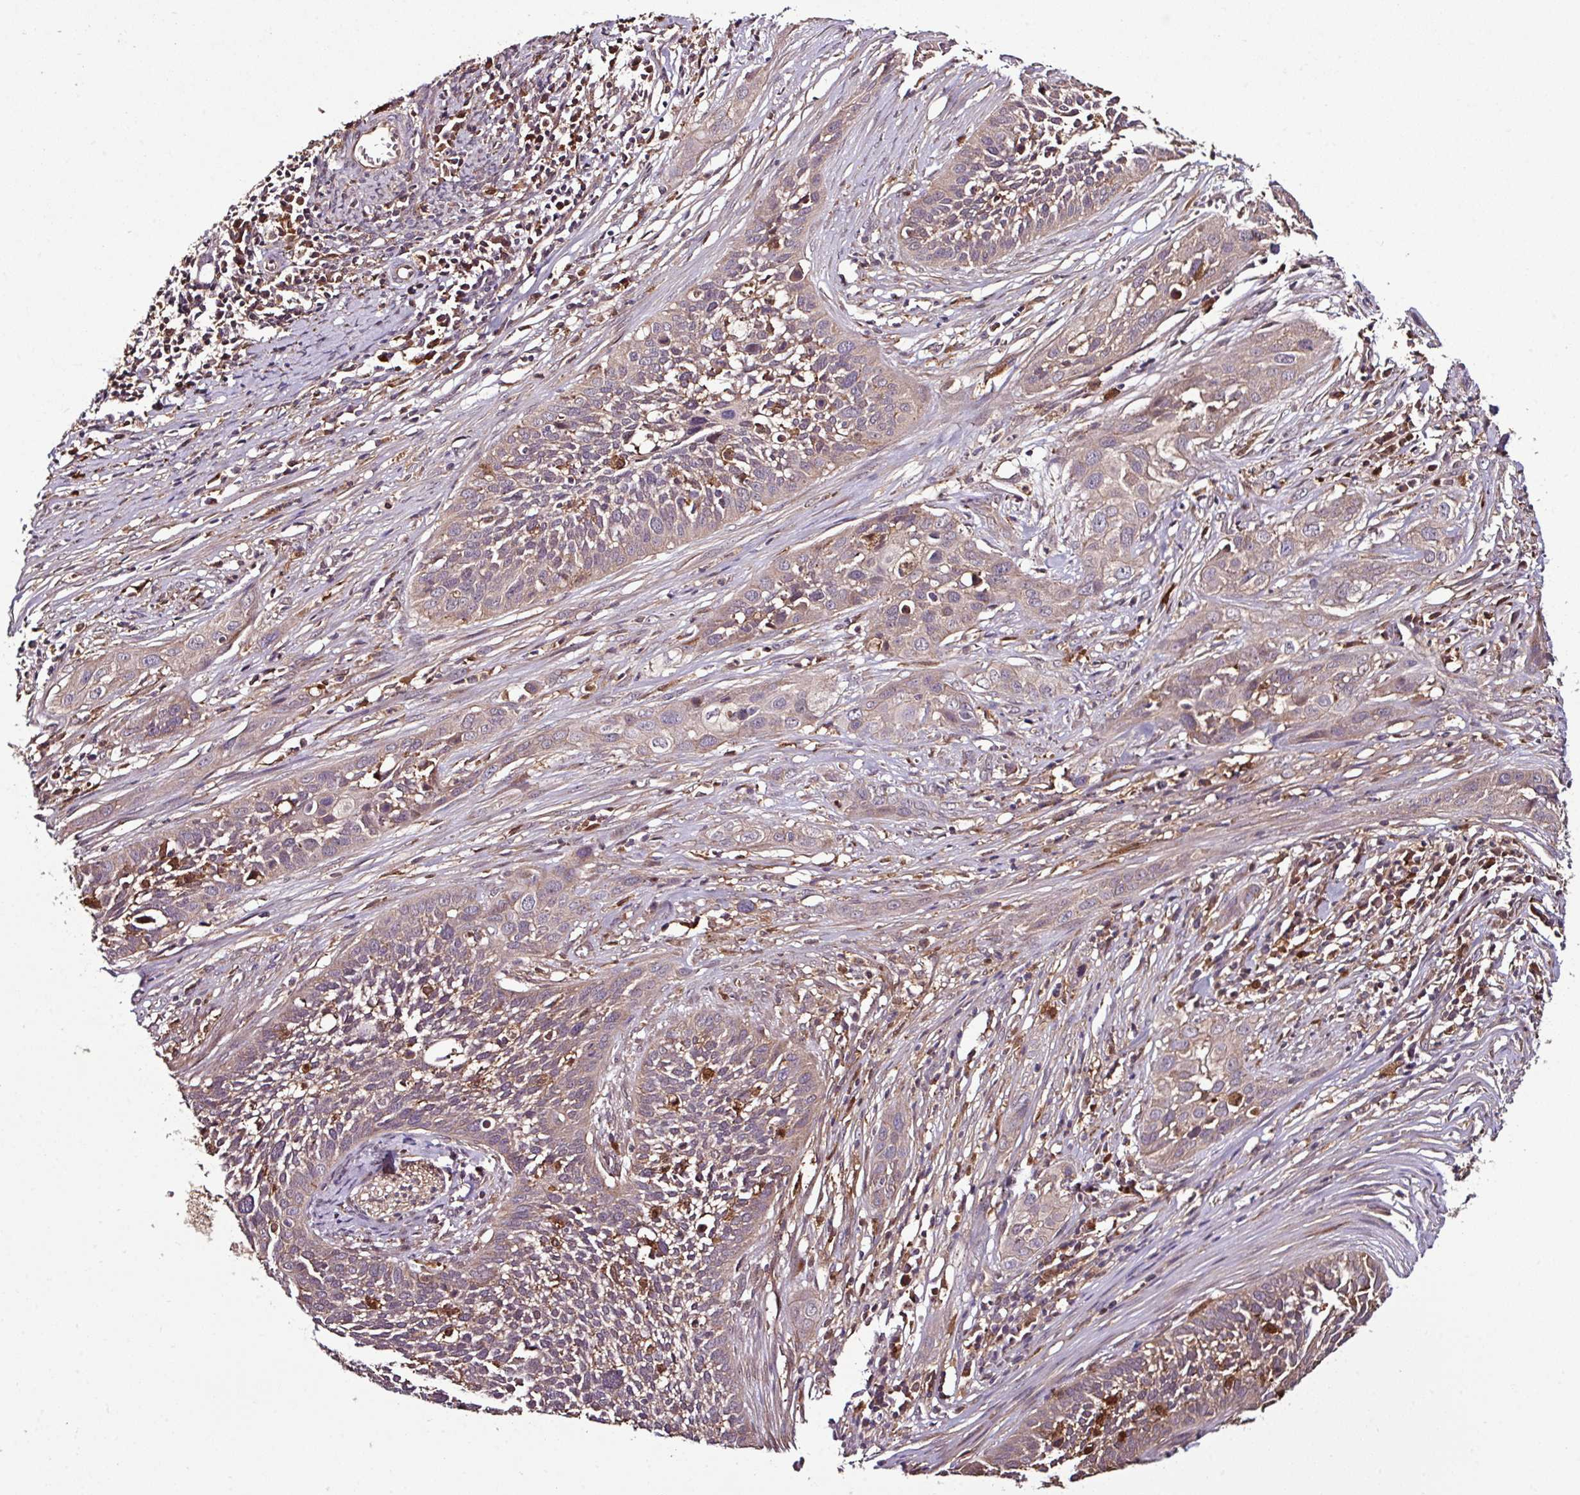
{"staining": {"intensity": "weak", "quantity": "25%-75%", "location": "cytoplasmic/membranous"}, "tissue": "cervical cancer", "cell_type": "Tumor cells", "image_type": "cancer", "snomed": [{"axis": "morphology", "description": "Squamous cell carcinoma, NOS"}, {"axis": "topography", "description": "Cervix"}], "caption": "The photomicrograph shows staining of cervical cancer (squamous cell carcinoma), revealing weak cytoplasmic/membranous protein expression (brown color) within tumor cells.", "gene": "GNPDA1", "patient": {"sex": "female", "age": 34}}